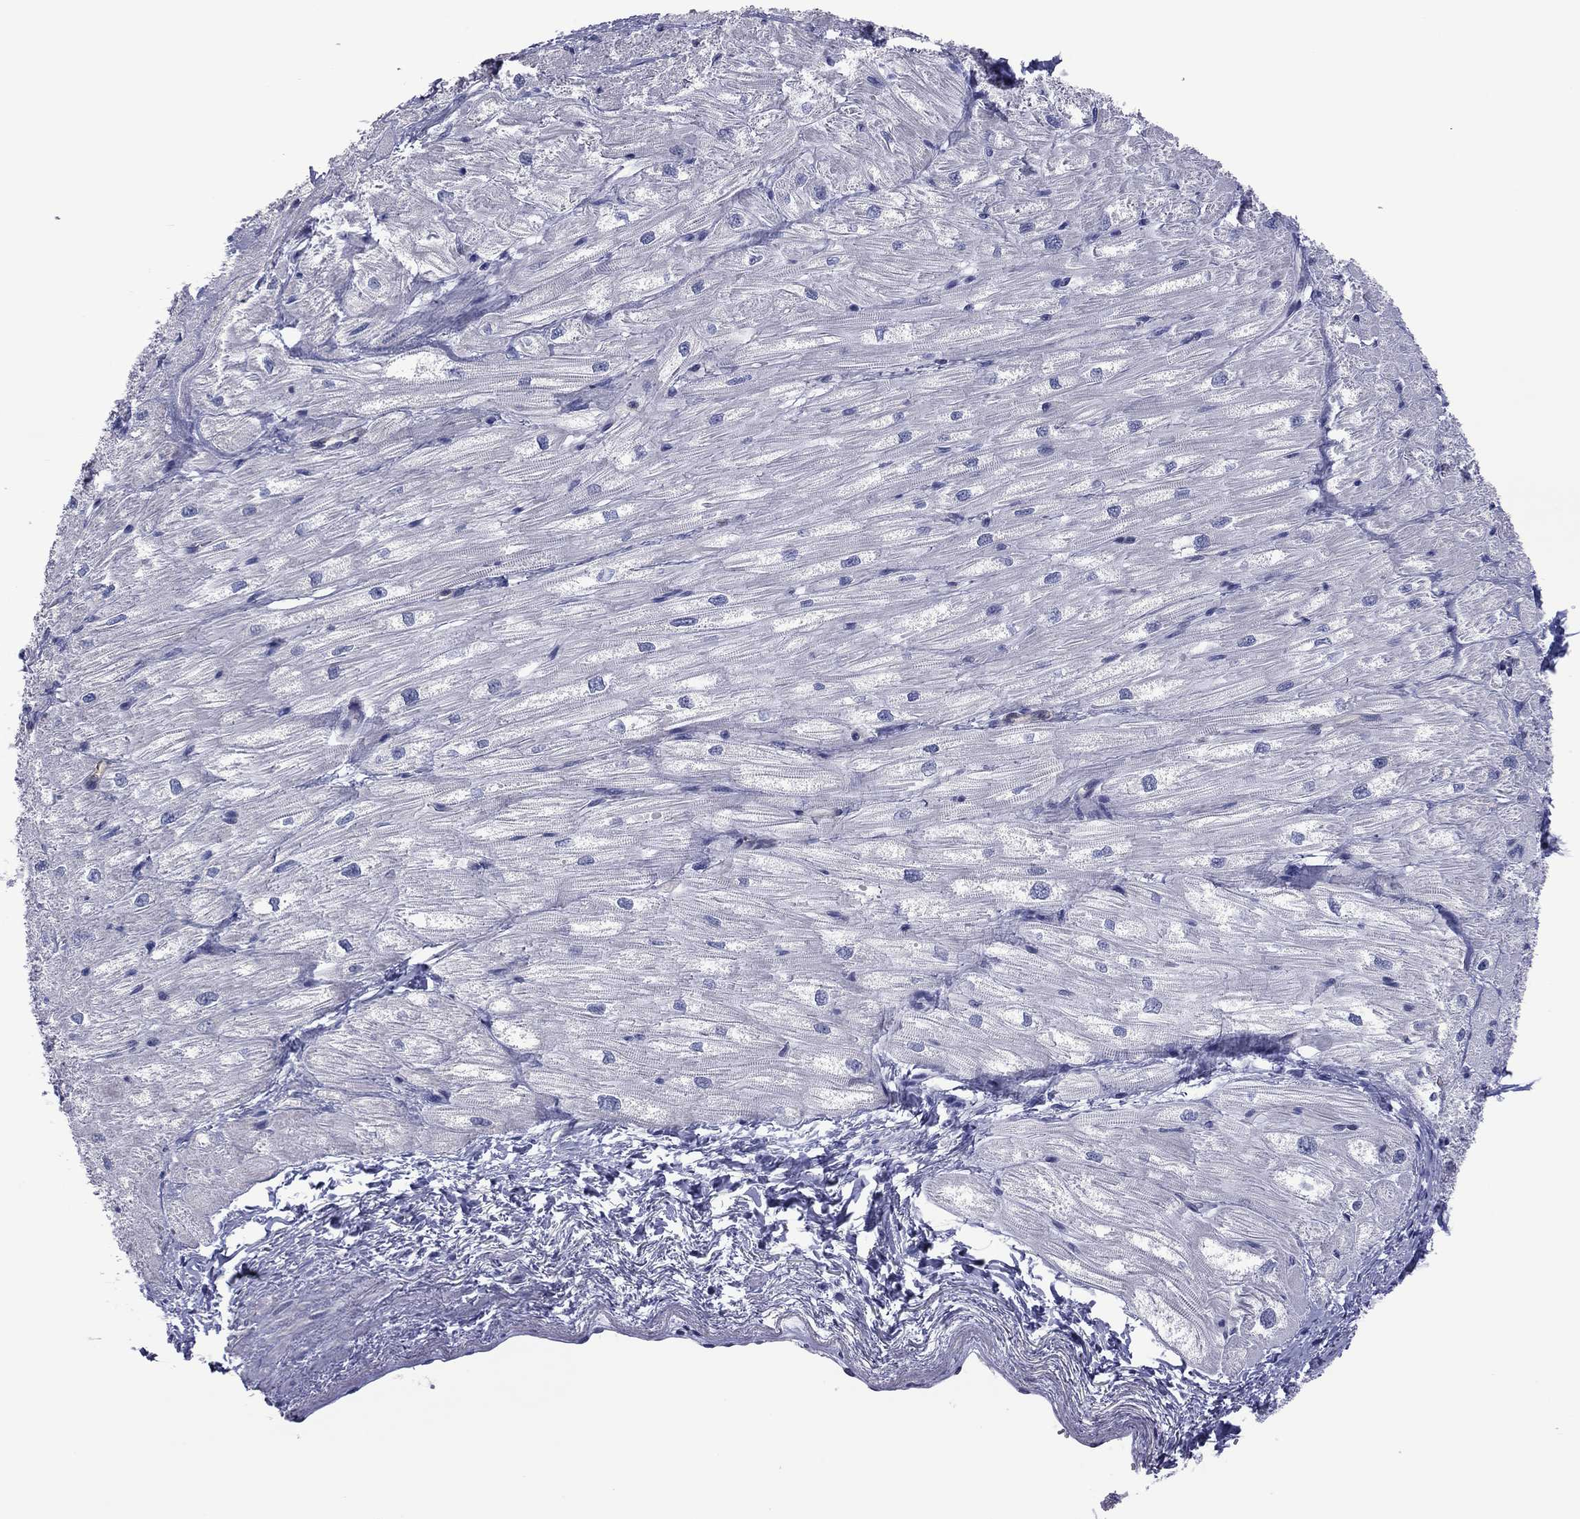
{"staining": {"intensity": "negative", "quantity": "none", "location": "none"}, "tissue": "heart muscle", "cell_type": "Cardiomyocytes", "image_type": "normal", "snomed": [{"axis": "morphology", "description": "Normal tissue, NOS"}, {"axis": "topography", "description": "Heart"}], "caption": "Immunohistochemistry of normal human heart muscle displays no staining in cardiomyocytes.", "gene": "POU5F2", "patient": {"sex": "male", "age": 57}}